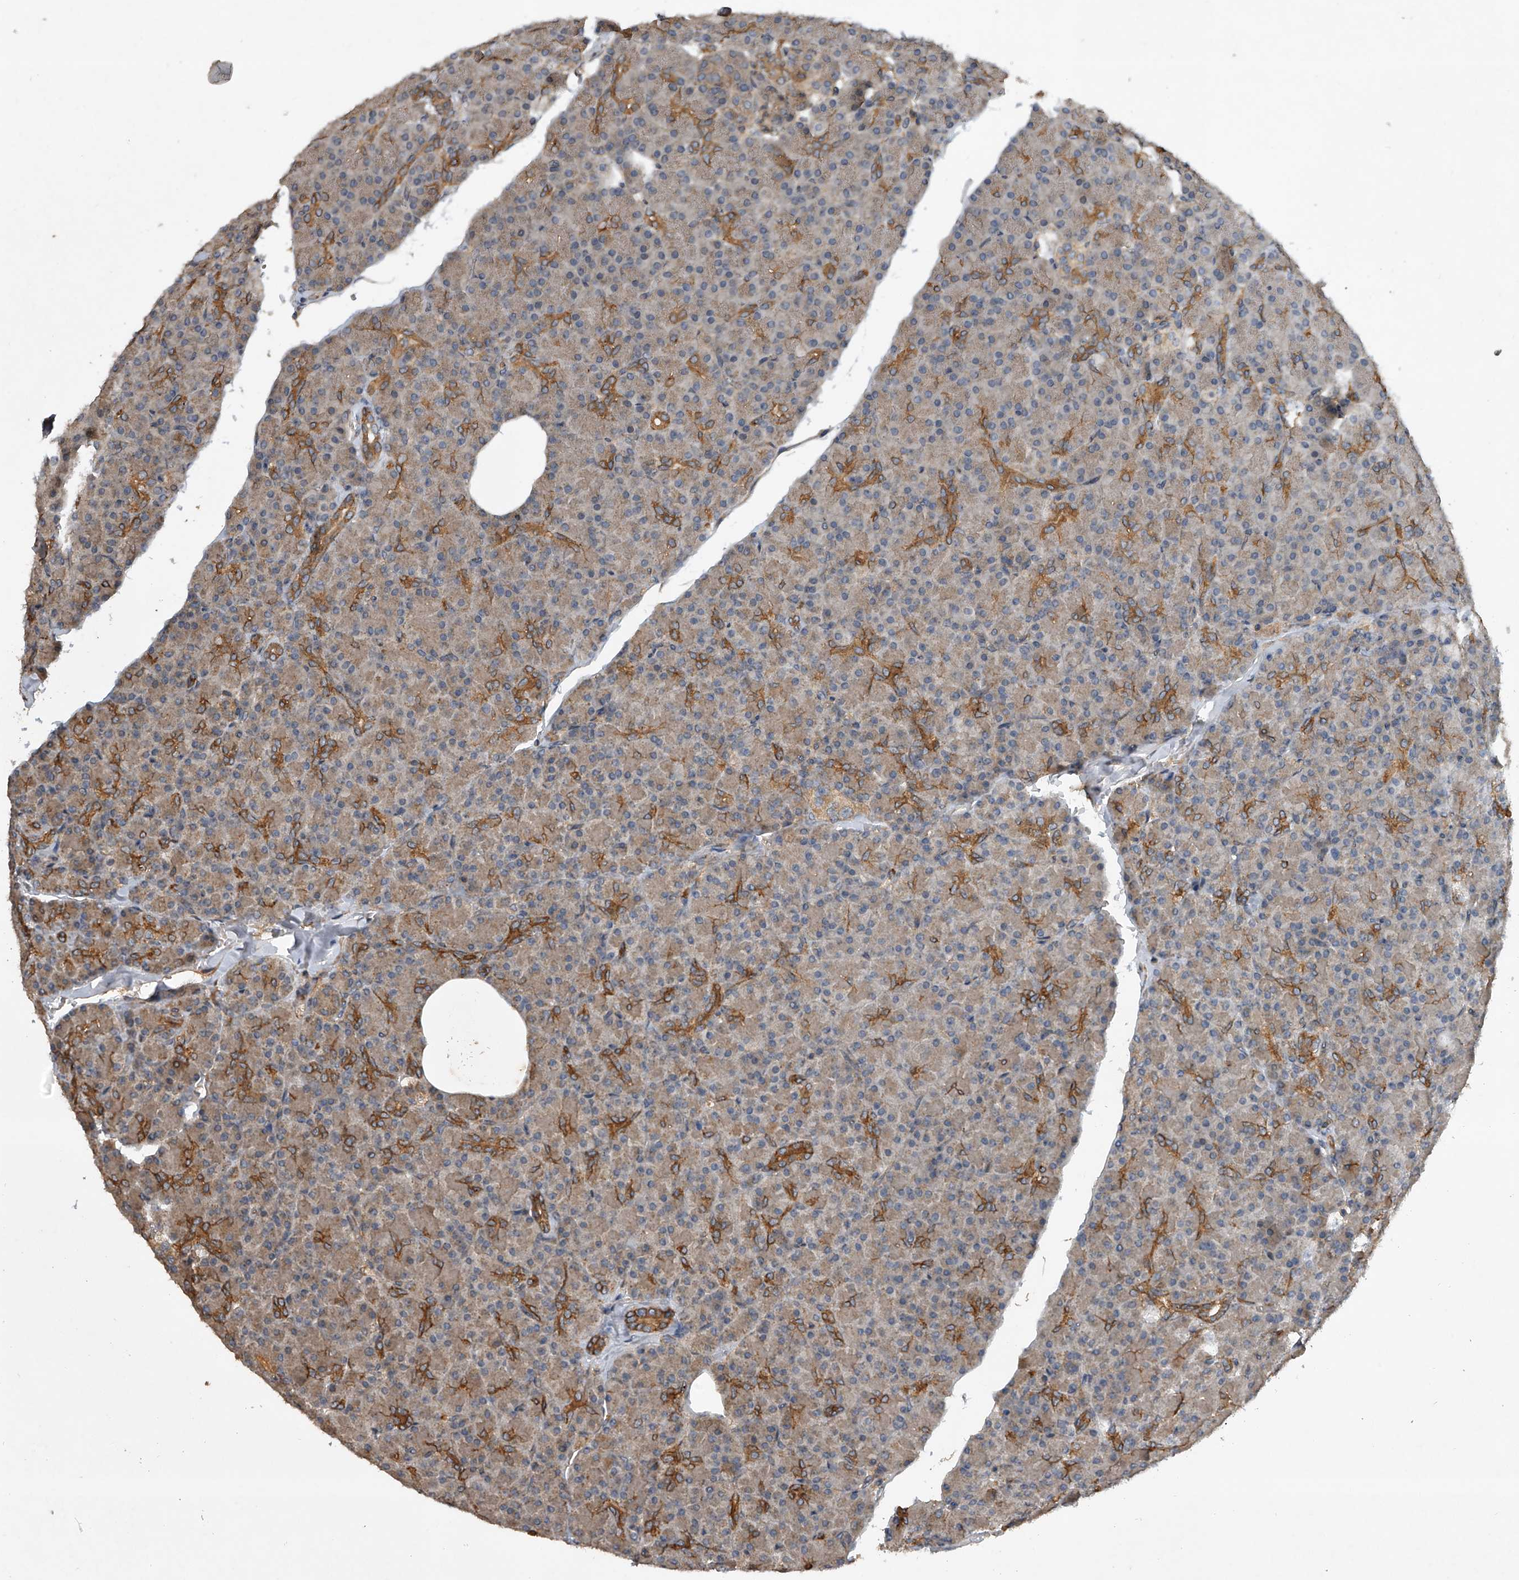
{"staining": {"intensity": "moderate", "quantity": "25%-75%", "location": "cytoplasmic/membranous"}, "tissue": "pancreas", "cell_type": "Exocrine glandular cells", "image_type": "normal", "snomed": [{"axis": "morphology", "description": "Normal tissue, NOS"}, {"axis": "topography", "description": "Pancreas"}], "caption": "Immunohistochemical staining of unremarkable pancreas demonstrates medium levels of moderate cytoplasmic/membranous staining in about 25%-75% of exocrine glandular cells. The staining is performed using DAB (3,3'-diaminobenzidine) brown chromogen to label protein expression. The nuclei are counter-stained blue using hematoxylin.", "gene": "NFS1", "patient": {"sex": "female", "age": 43}}